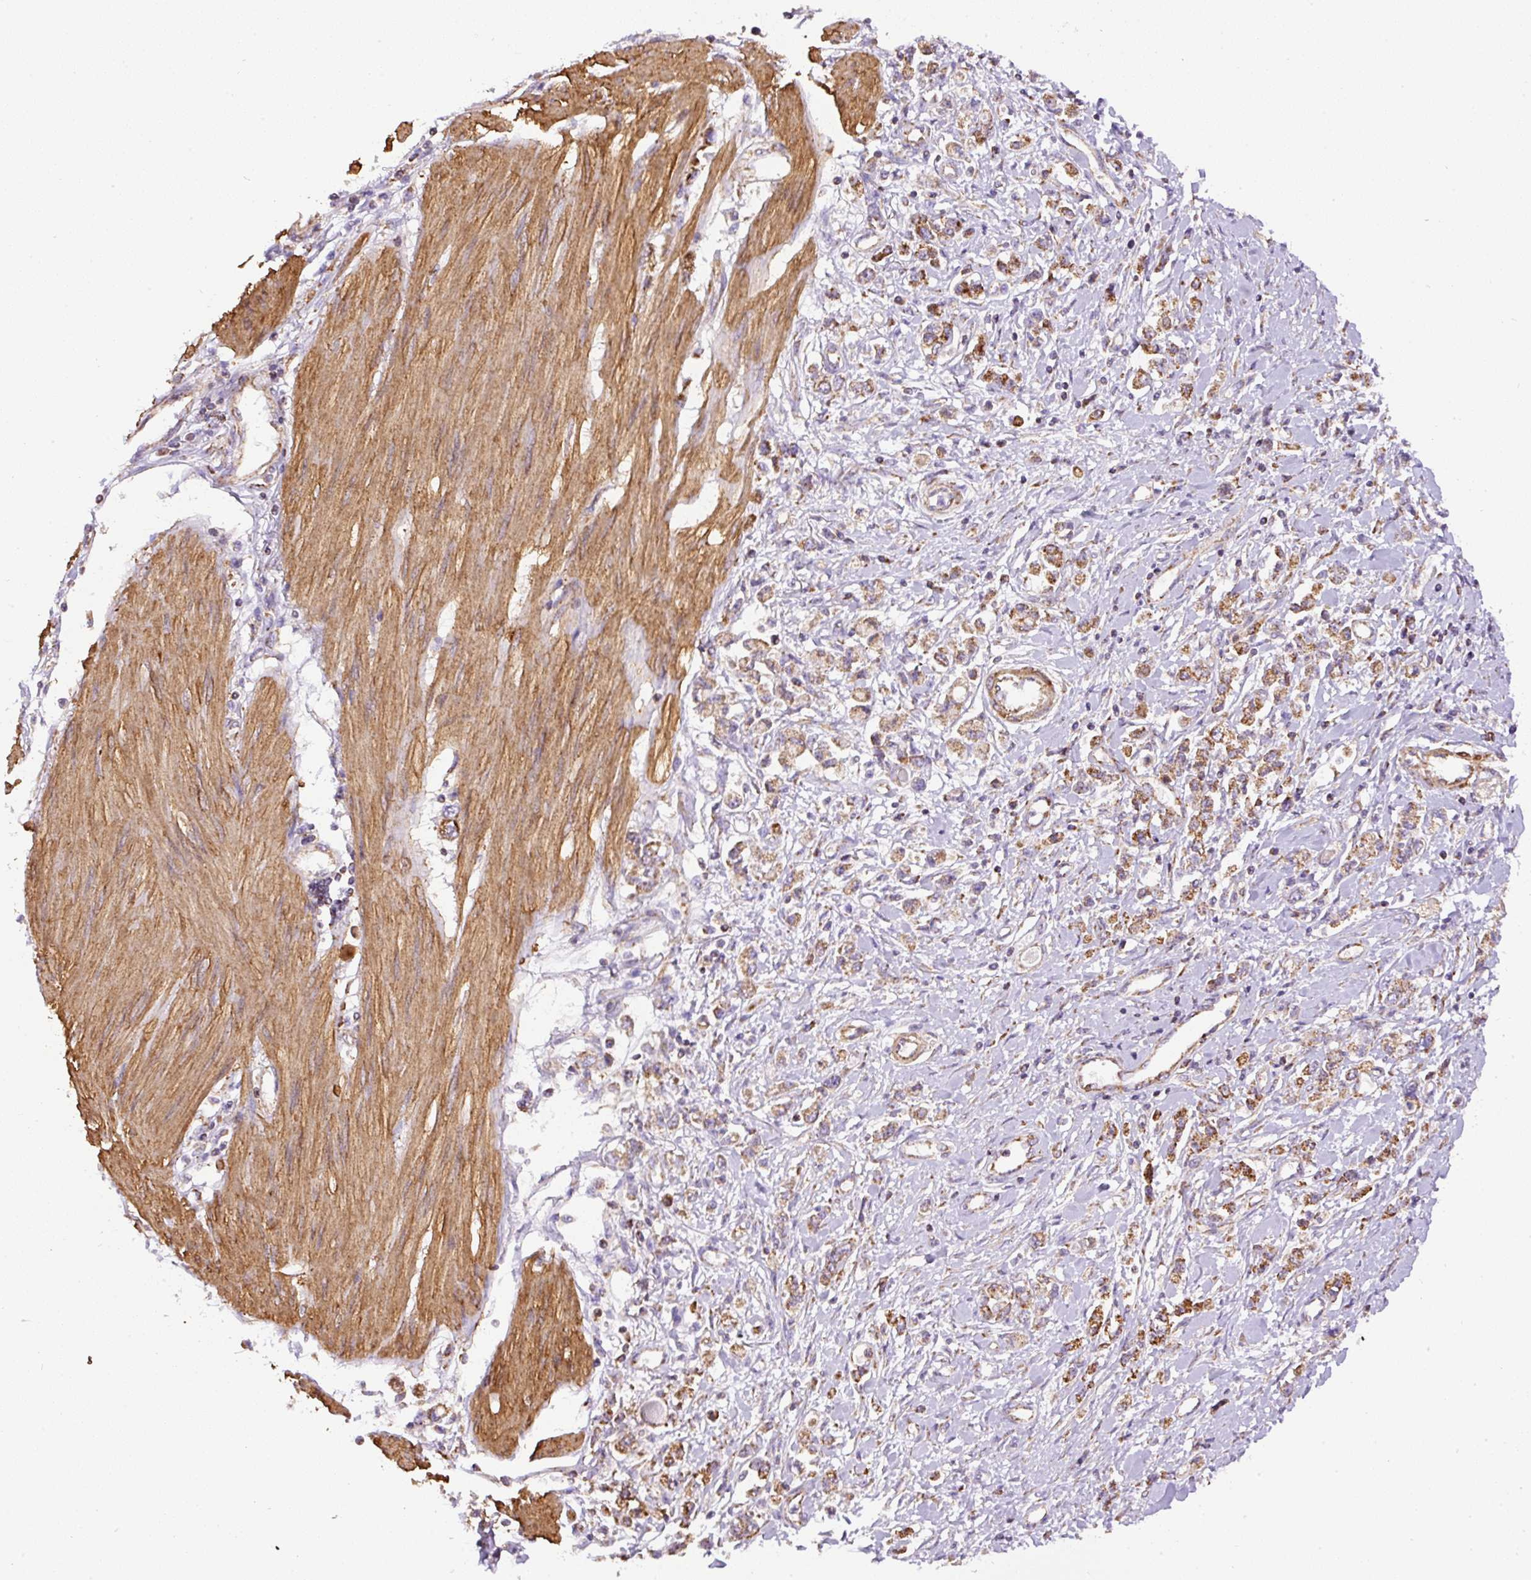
{"staining": {"intensity": "moderate", "quantity": ">75%", "location": "cytoplasmic/membranous"}, "tissue": "stomach cancer", "cell_type": "Tumor cells", "image_type": "cancer", "snomed": [{"axis": "morphology", "description": "Adenocarcinoma, NOS"}, {"axis": "topography", "description": "Stomach"}], "caption": "Stomach cancer tissue reveals moderate cytoplasmic/membranous expression in about >75% of tumor cells", "gene": "NDUFAF2", "patient": {"sex": "female", "age": 76}}